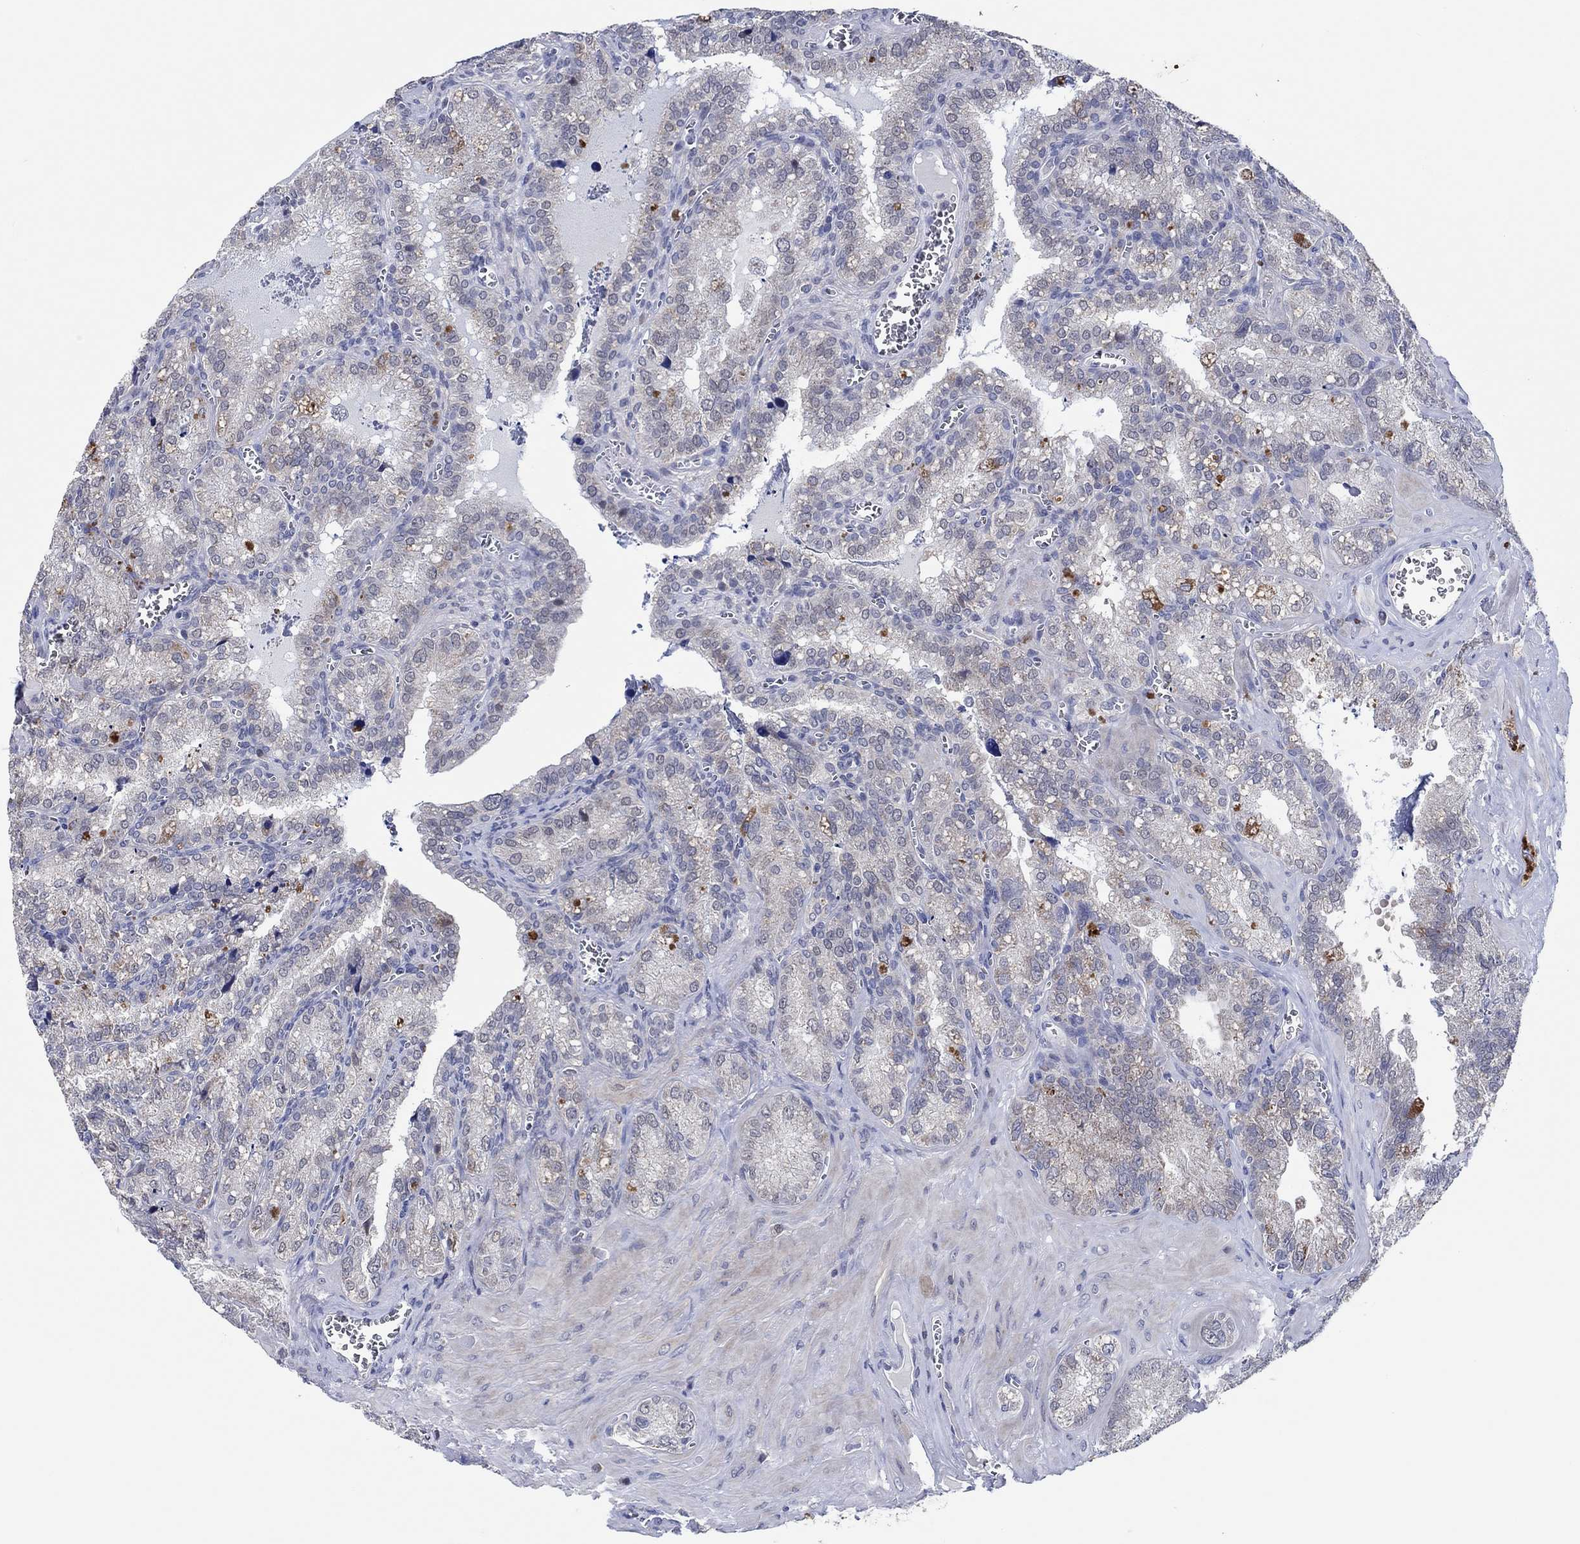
{"staining": {"intensity": "negative", "quantity": "none", "location": "none"}, "tissue": "seminal vesicle", "cell_type": "Glandular cells", "image_type": "normal", "snomed": [{"axis": "morphology", "description": "Normal tissue, NOS"}, {"axis": "topography", "description": "Seminal veicle"}], "caption": "Immunohistochemical staining of normal seminal vesicle reveals no significant staining in glandular cells.", "gene": "PRRT3", "patient": {"sex": "male", "age": 57}}